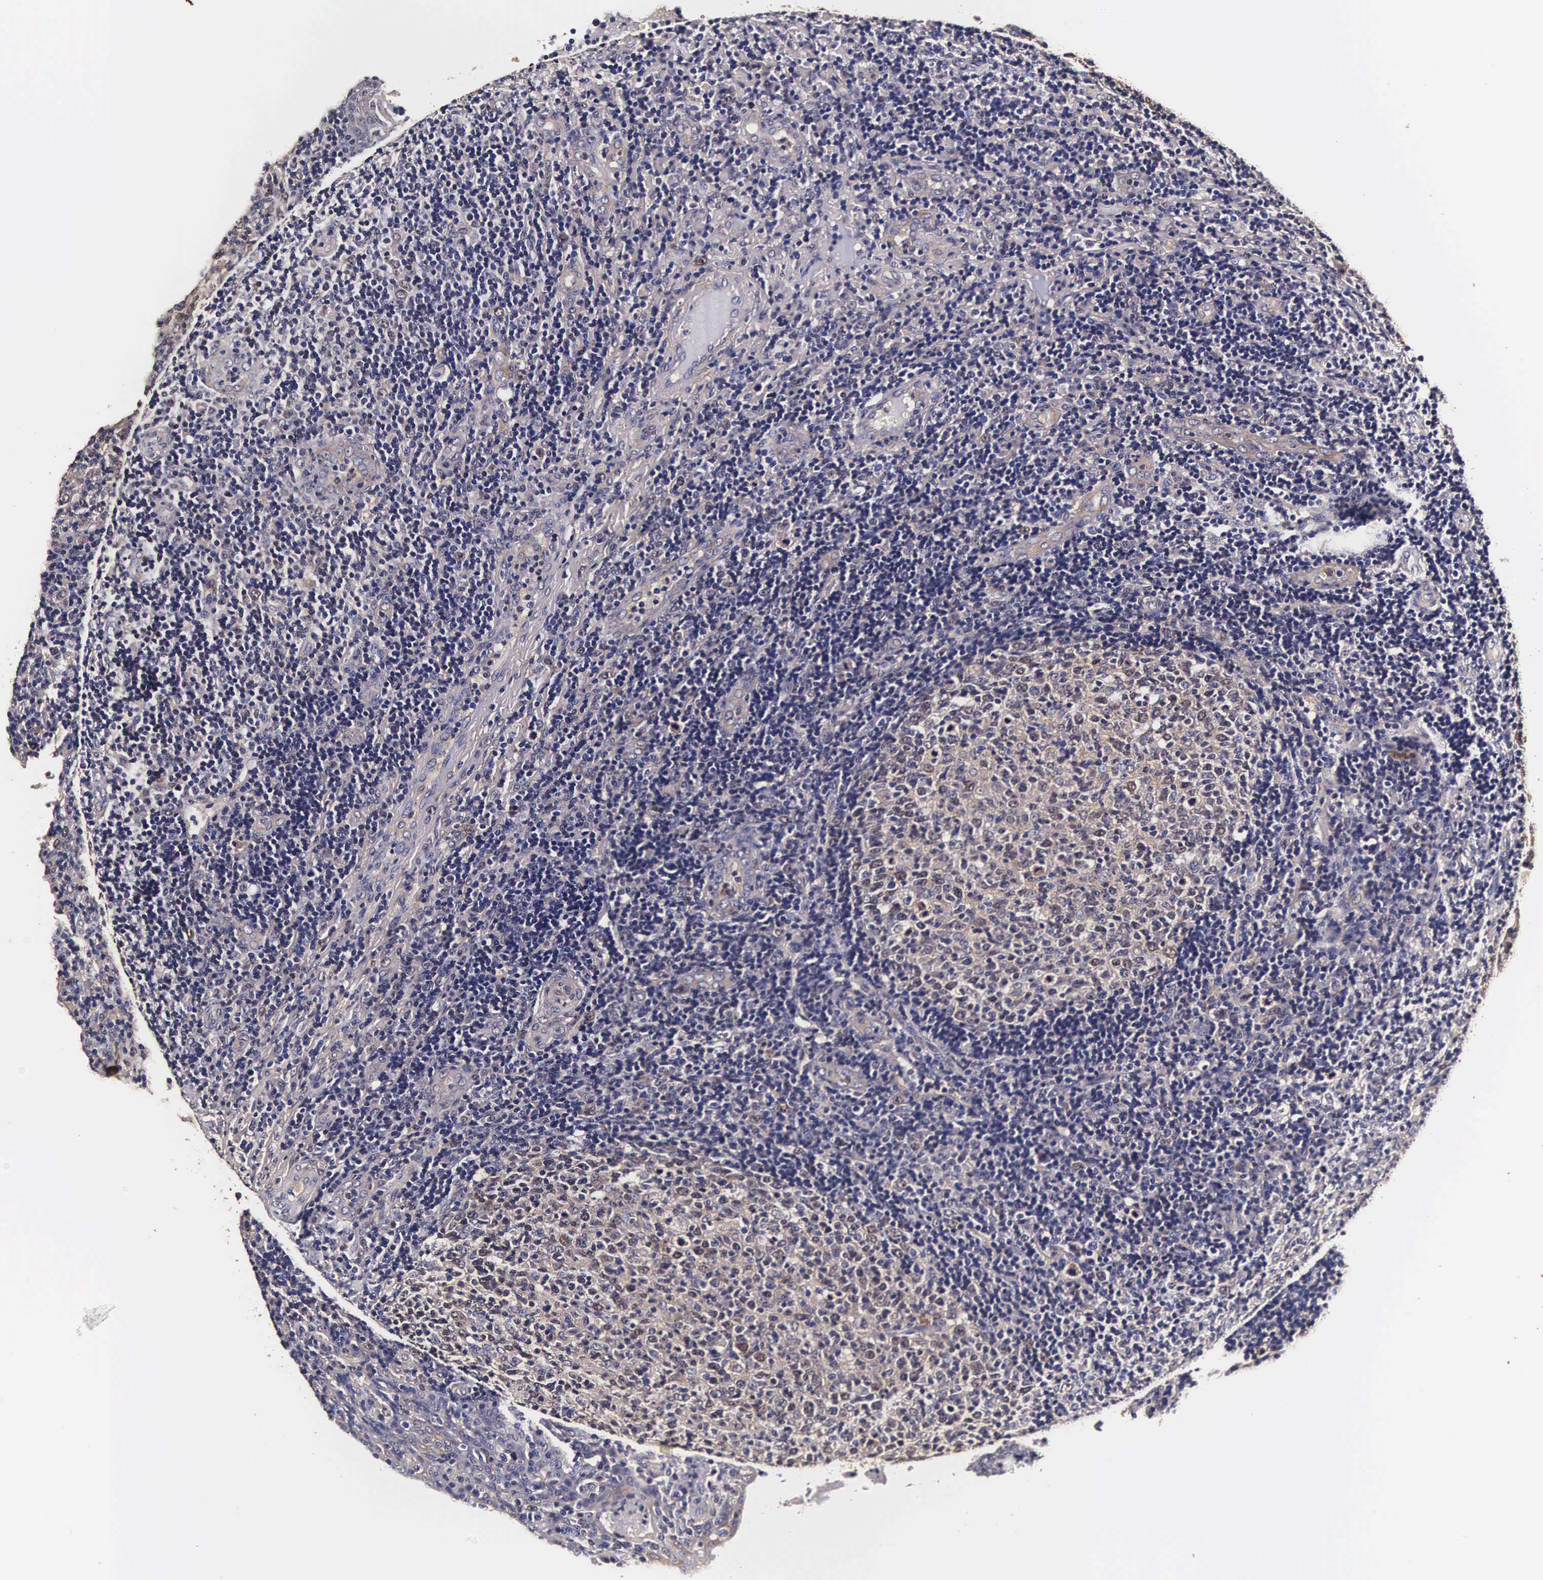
{"staining": {"intensity": "weak", "quantity": ">75%", "location": "cytoplasmic/membranous,nuclear"}, "tissue": "tonsil", "cell_type": "Germinal center cells", "image_type": "normal", "snomed": [{"axis": "morphology", "description": "Normal tissue, NOS"}, {"axis": "topography", "description": "Tonsil"}], "caption": "Germinal center cells reveal low levels of weak cytoplasmic/membranous,nuclear staining in approximately >75% of cells in normal tonsil.", "gene": "TECPR2", "patient": {"sex": "female", "age": 3}}